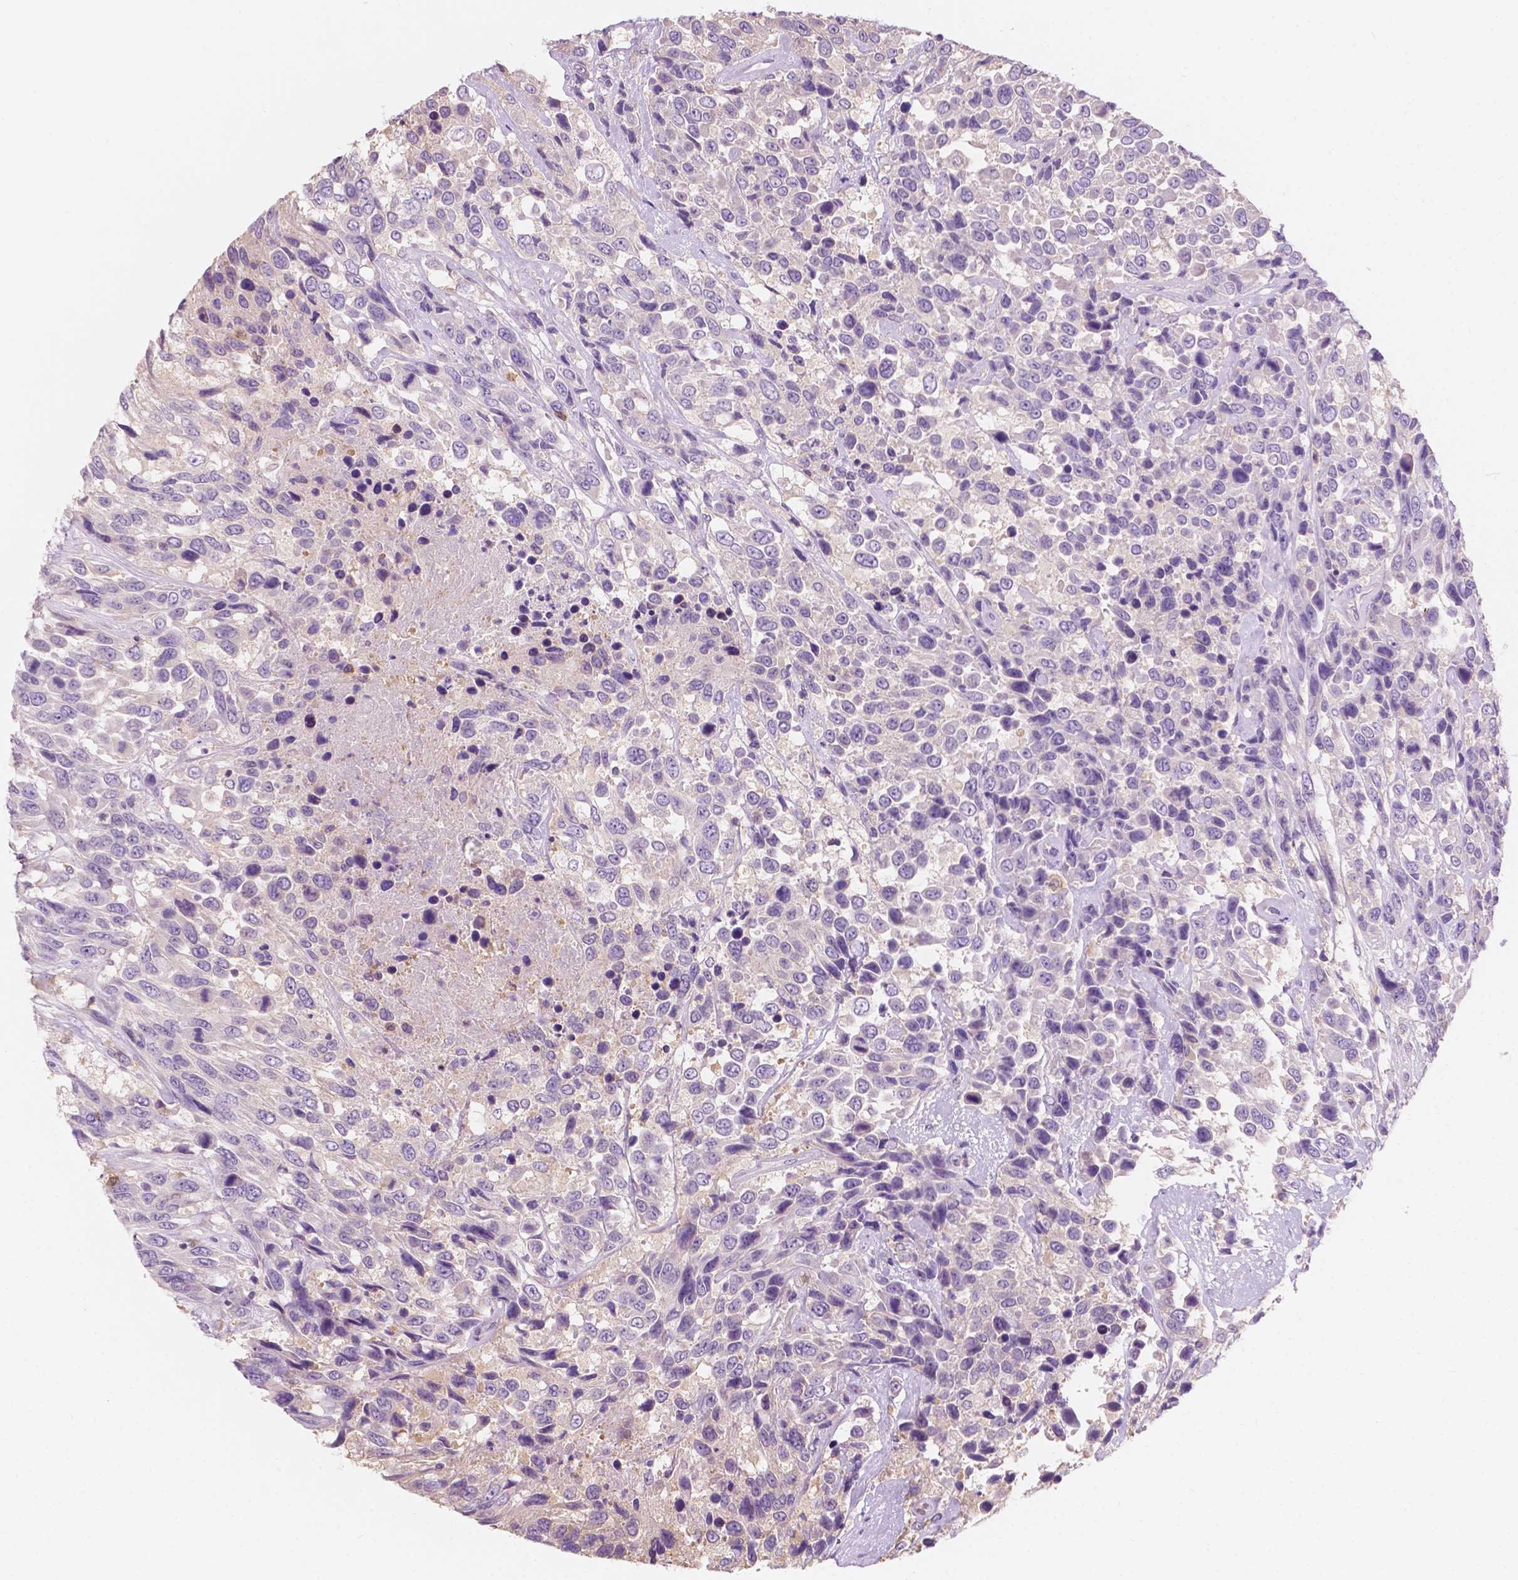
{"staining": {"intensity": "negative", "quantity": "none", "location": "none"}, "tissue": "urothelial cancer", "cell_type": "Tumor cells", "image_type": "cancer", "snomed": [{"axis": "morphology", "description": "Urothelial carcinoma, High grade"}, {"axis": "topography", "description": "Urinary bladder"}], "caption": "Immunohistochemistry photomicrograph of neoplastic tissue: urothelial carcinoma (high-grade) stained with DAB (3,3'-diaminobenzidine) shows no significant protein staining in tumor cells.", "gene": "SEMA4A", "patient": {"sex": "female", "age": 70}}